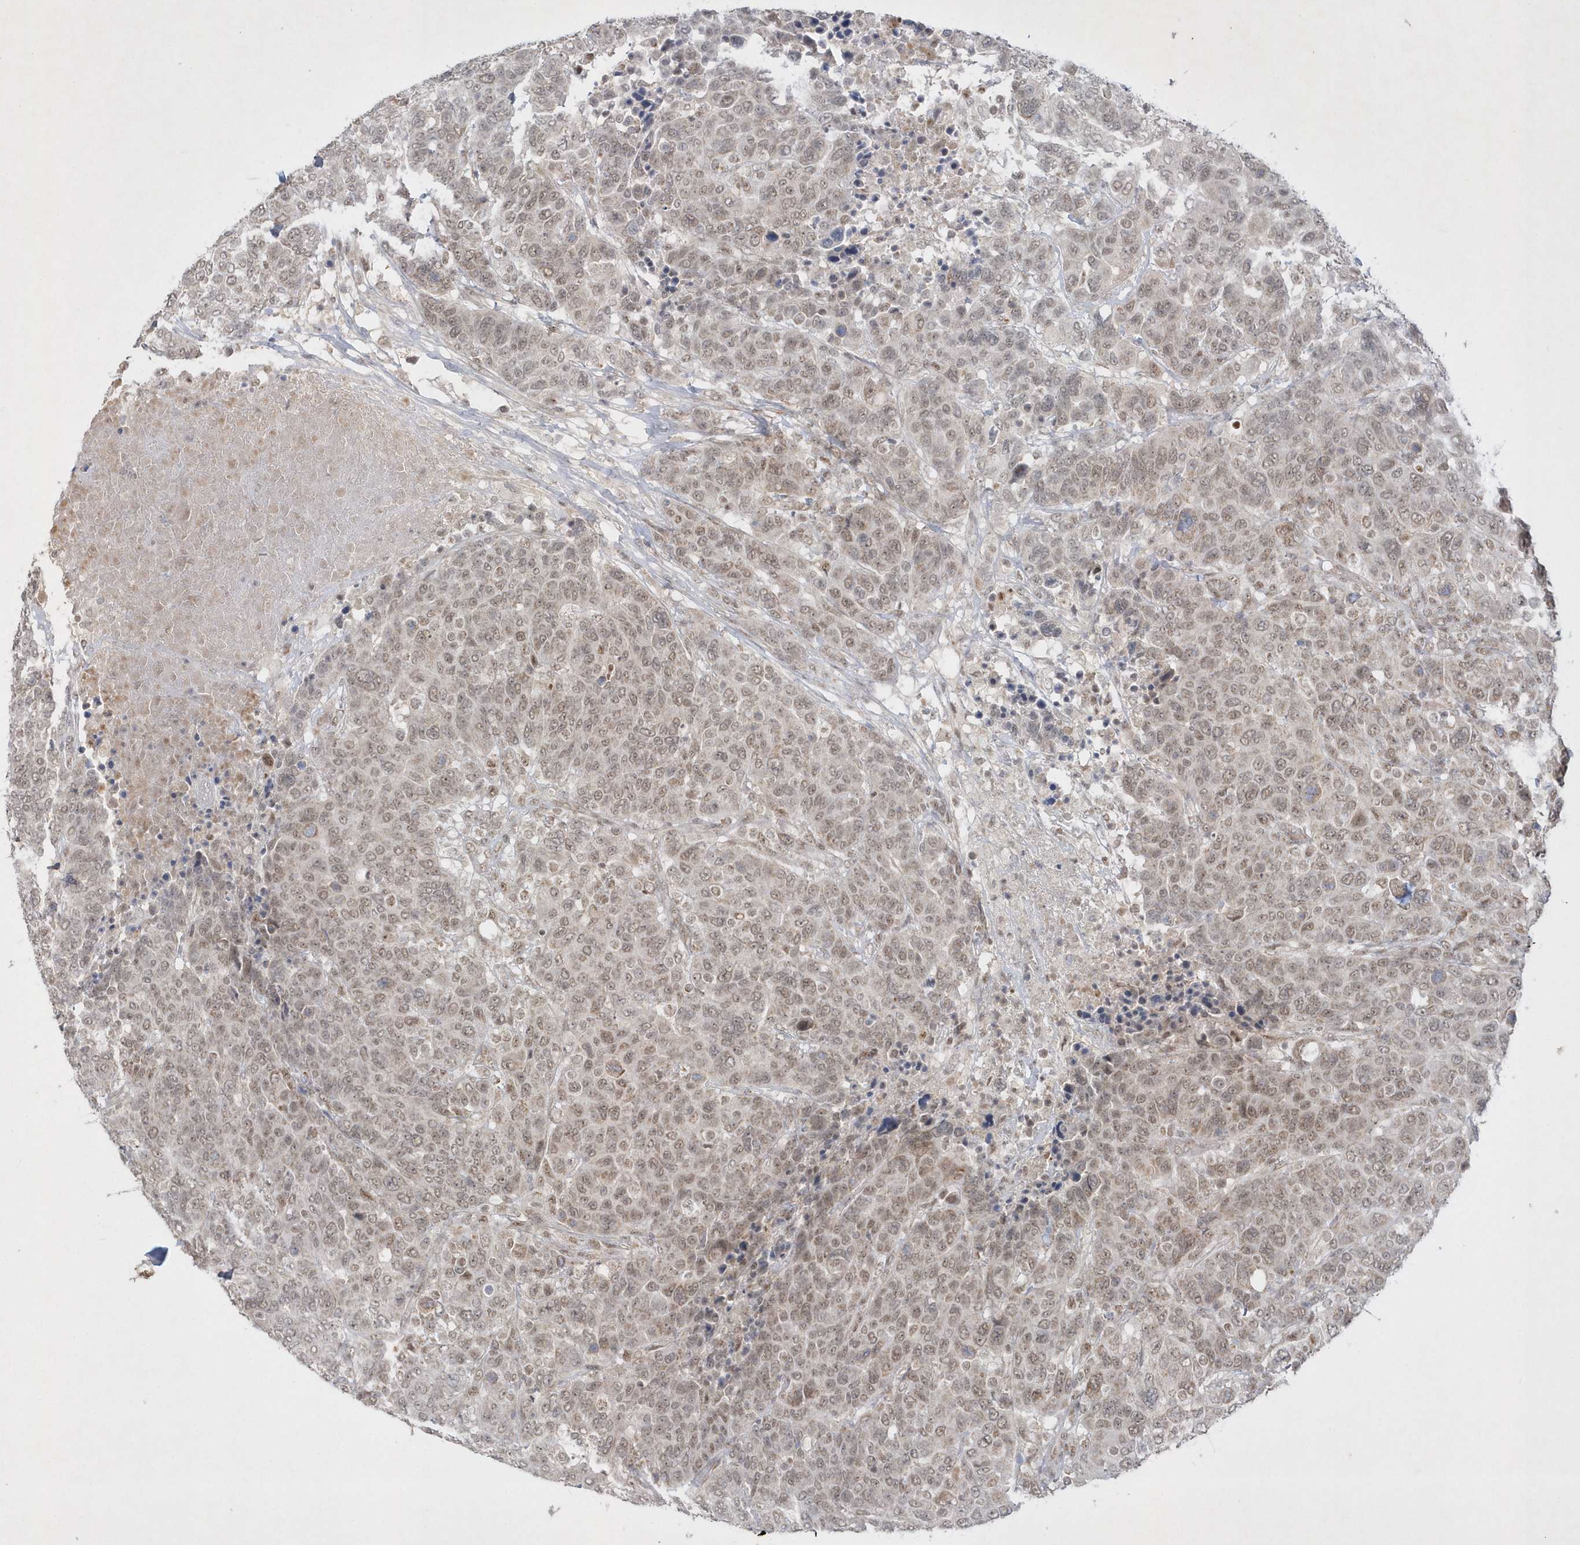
{"staining": {"intensity": "weak", "quantity": ">75%", "location": "nuclear"}, "tissue": "breast cancer", "cell_type": "Tumor cells", "image_type": "cancer", "snomed": [{"axis": "morphology", "description": "Duct carcinoma"}, {"axis": "topography", "description": "Breast"}], "caption": "Protein analysis of breast cancer tissue exhibits weak nuclear positivity in approximately >75% of tumor cells. (DAB = brown stain, brightfield microscopy at high magnification).", "gene": "CPSF3", "patient": {"sex": "female", "age": 37}}